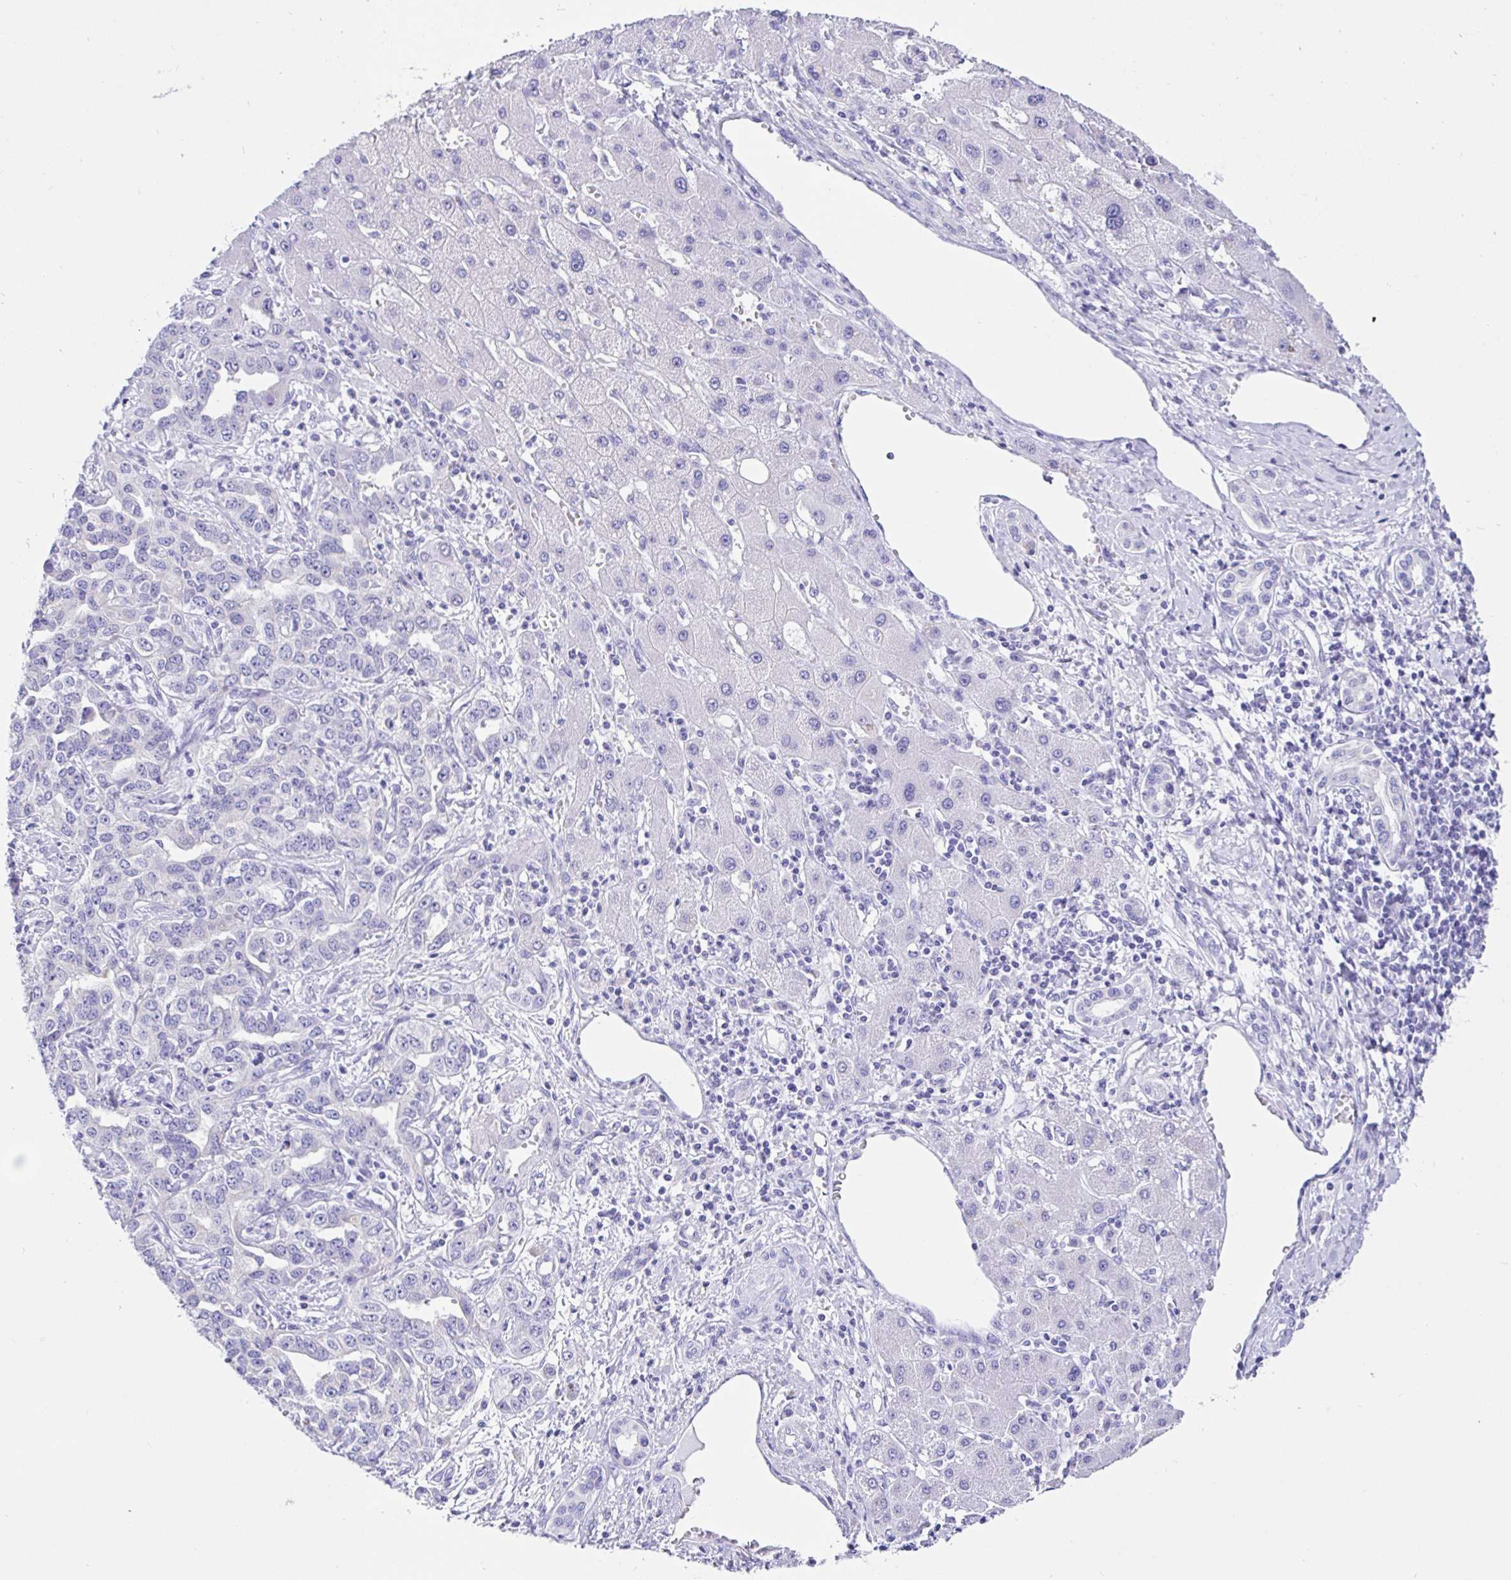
{"staining": {"intensity": "negative", "quantity": "none", "location": "none"}, "tissue": "liver cancer", "cell_type": "Tumor cells", "image_type": "cancer", "snomed": [{"axis": "morphology", "description": "Cholangiocarcinoma"}, {"axis": "topography", "description": "Liver"}], "caption": "An immunohistochemistry (IHC) micrograph of liver cholangiocarcinoma is shown. There is no staining in tumor cells of liver cholangiocarcinoma.", "gene": "PRAMEF19", "patient": {"sex": "male", "age": 59}}